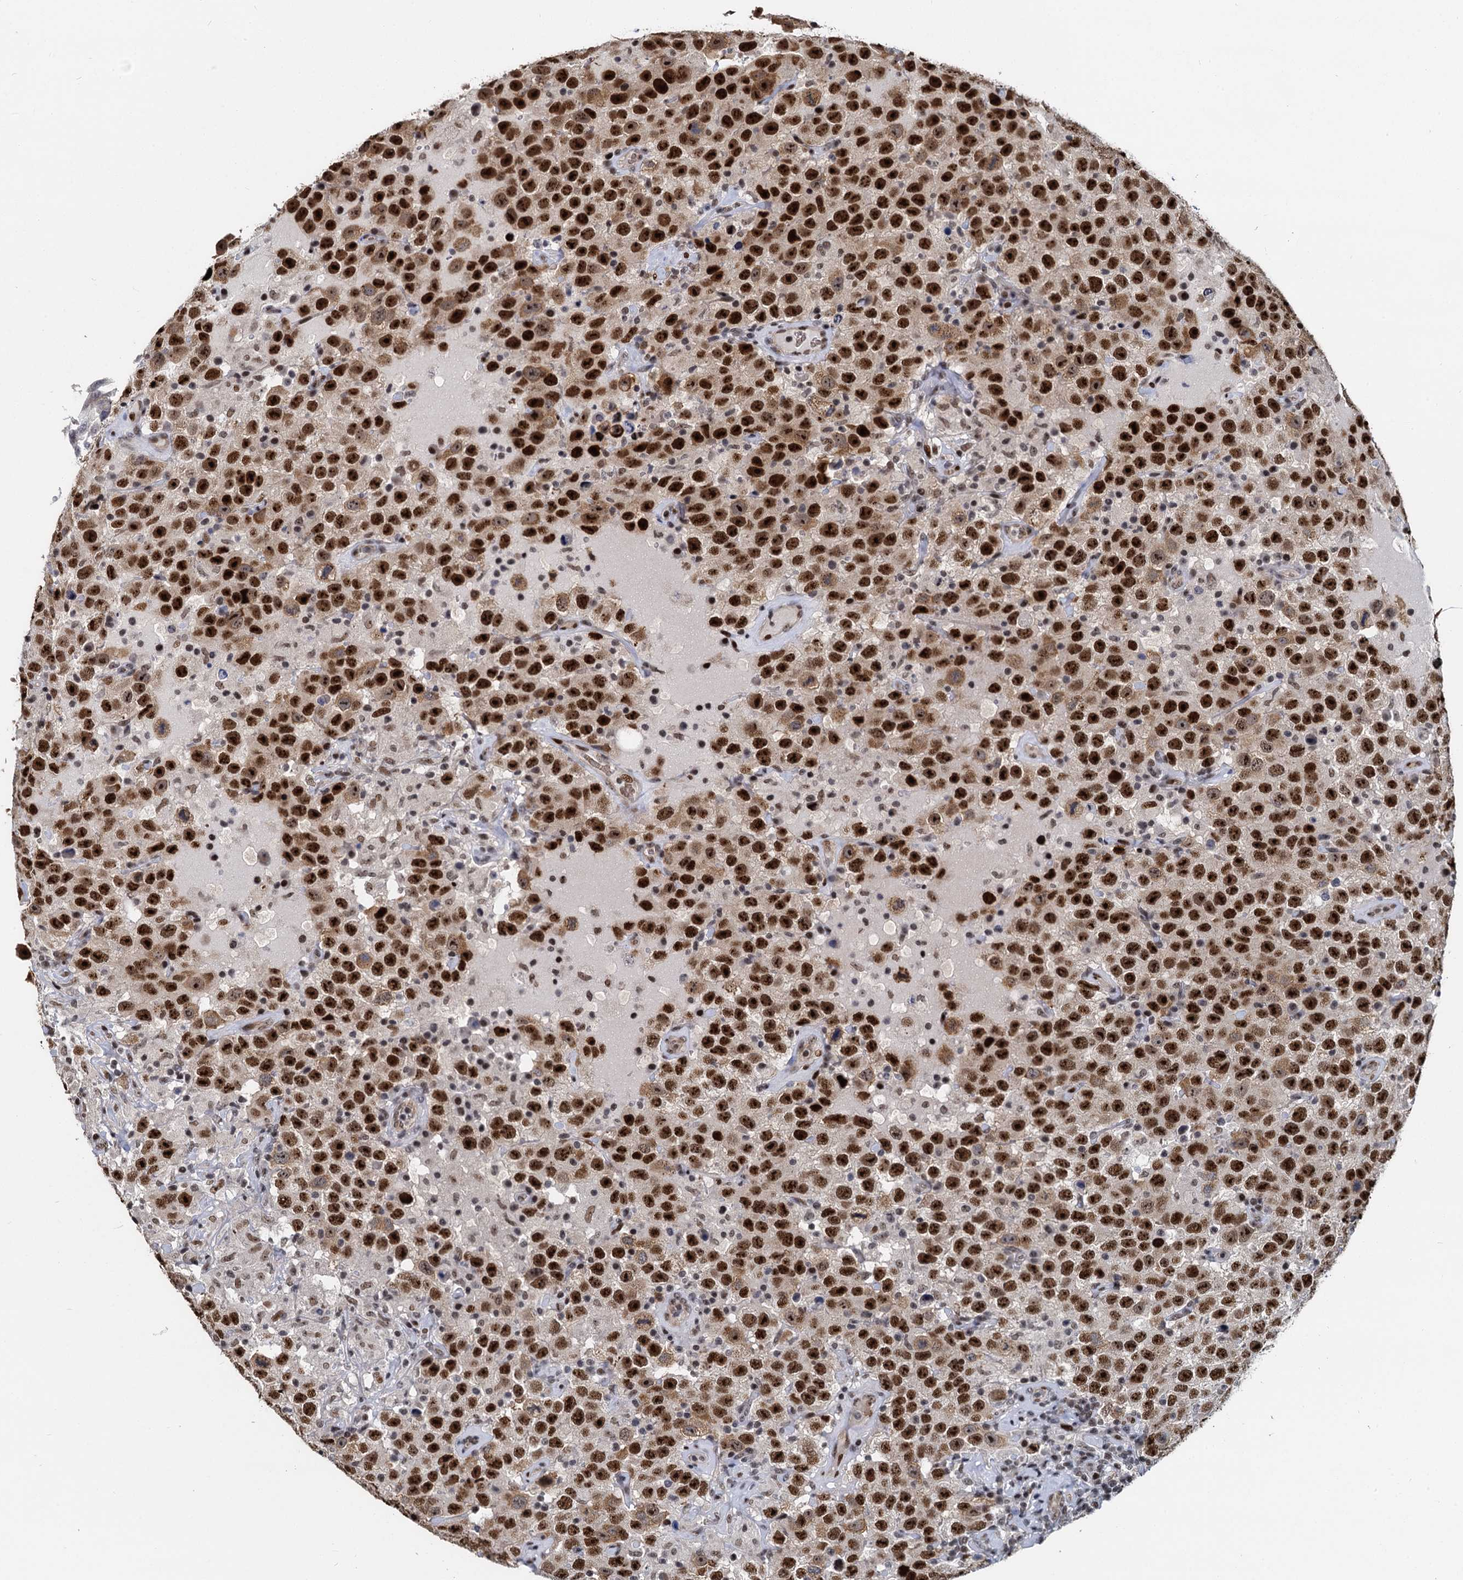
{"staining": {"intensity": "strong", "quantity": ">75%", "location": "nuclear"}, "tissue": "testis cancer", "cell_type": "Tumor cells", "image_type": "cancer", "snomed": [{"axis": "morphology", "description": "Seminoma, NOS"}, {"axis": "topography", "description": "Testis"}], "caption": "Immunohistochemical staining of human seminoma (testis) reveals strong nuclear protein expression in approximately >75% of tumor cells.", "gene": "ANKRD49", "patient": {"sex": "male", "age": 41}}